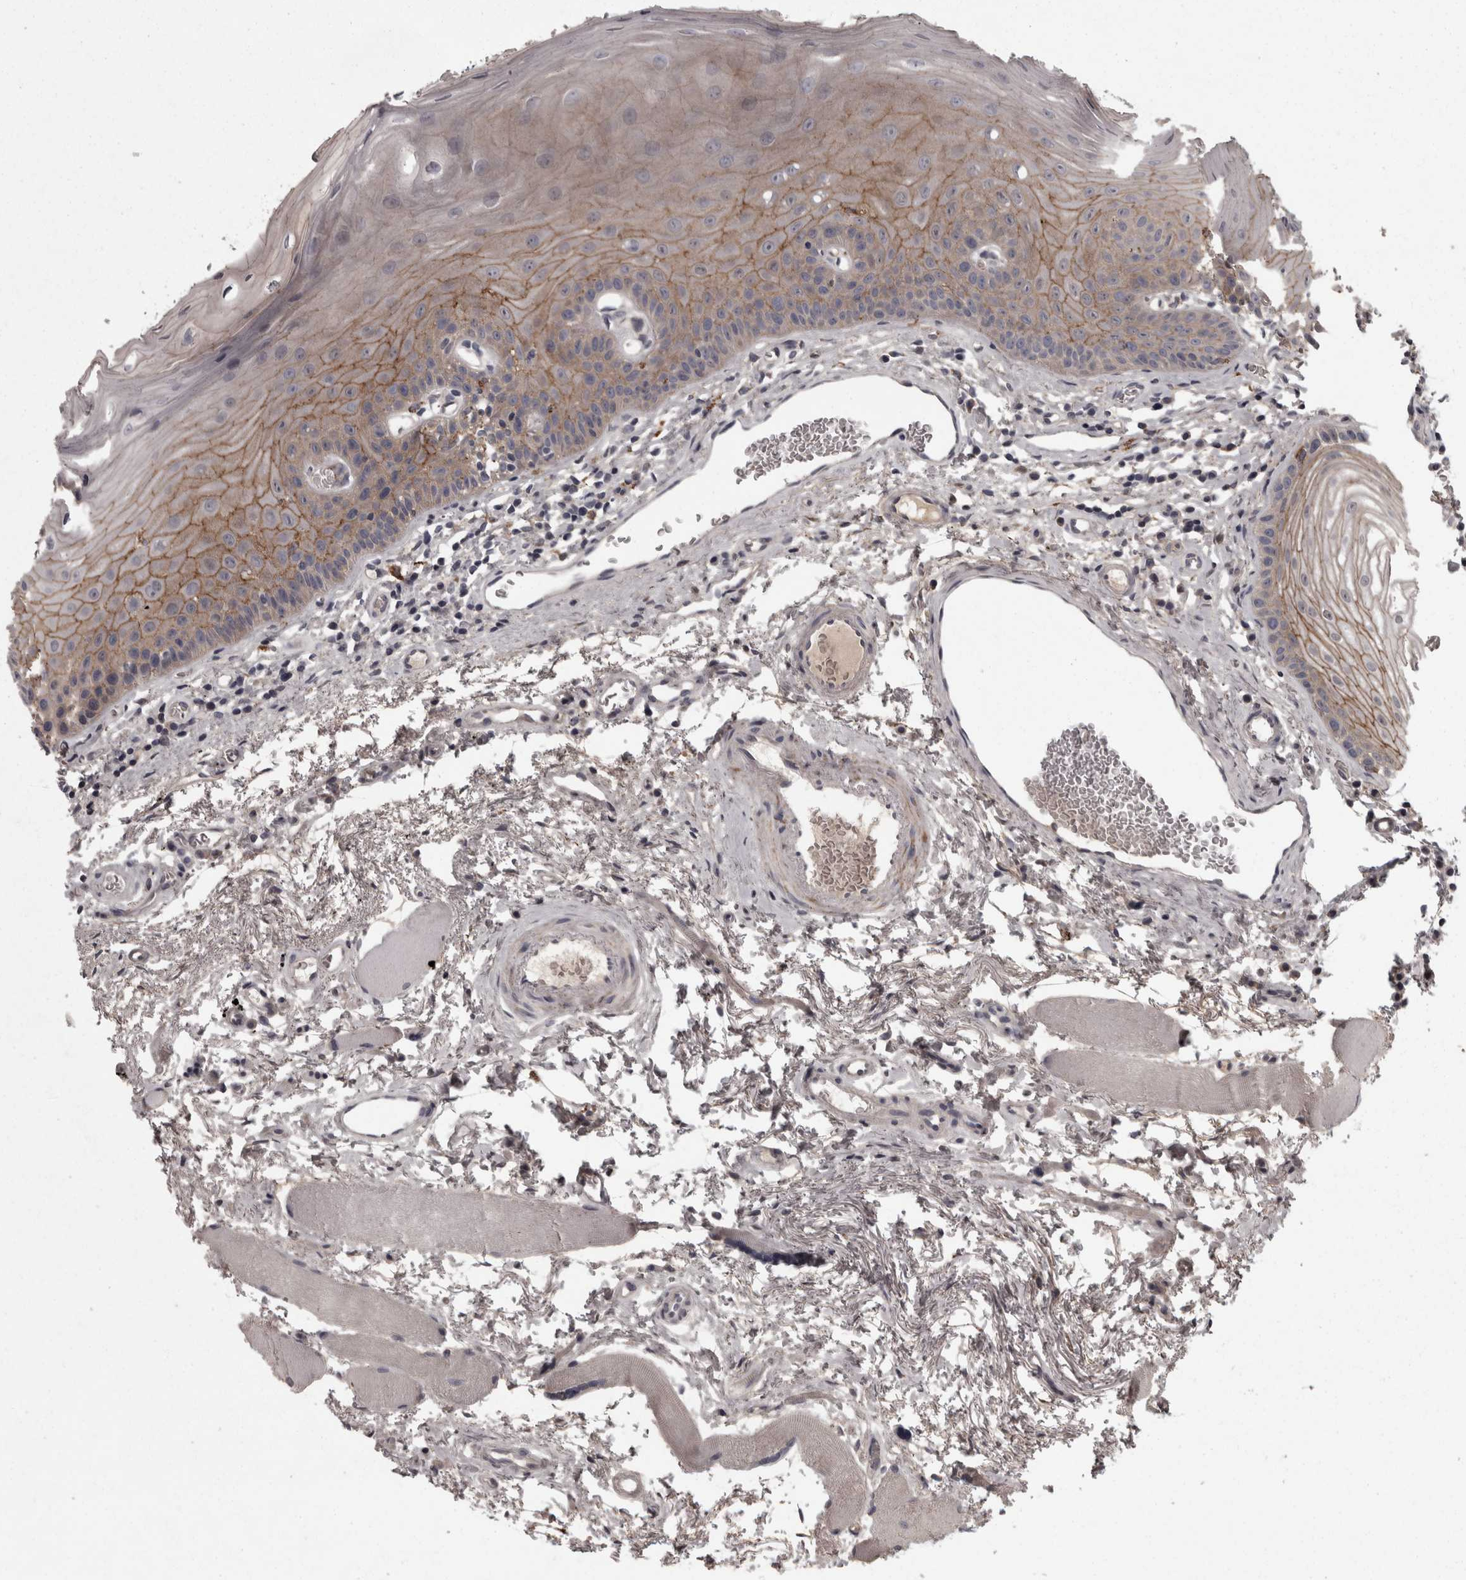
{"staining": {"intensity": "moderate", "quantity": "25%-75%", "location": "cytoplasmic/membranous"}, "tissue": "oral mucosa", "cell_type": "Squamous epithelial cells", "image_type": "normal", "snomed": [{"axis": "morphology", "description": "Normal tissue, NOS"}, {"axis": "topography", "description": "Skeletal muscle"}, {"axis": "topography", "description": "Oral tissue"}, {"axis": "topography", "description": "Peripheral nerve tissue"}], "caption": "Immunohistochemistry histopathology image of benign oral mucosa: human oral mucosa stained using IHC shows medium levels of moderate protein expression localized specifically in the cytoplasmic/membranous of squamous epithelial cells, appearing as a cytoplasmic/membranous brown color.", "gene": "PCDH17", "patient": {"sex": "female", "age": 84}}